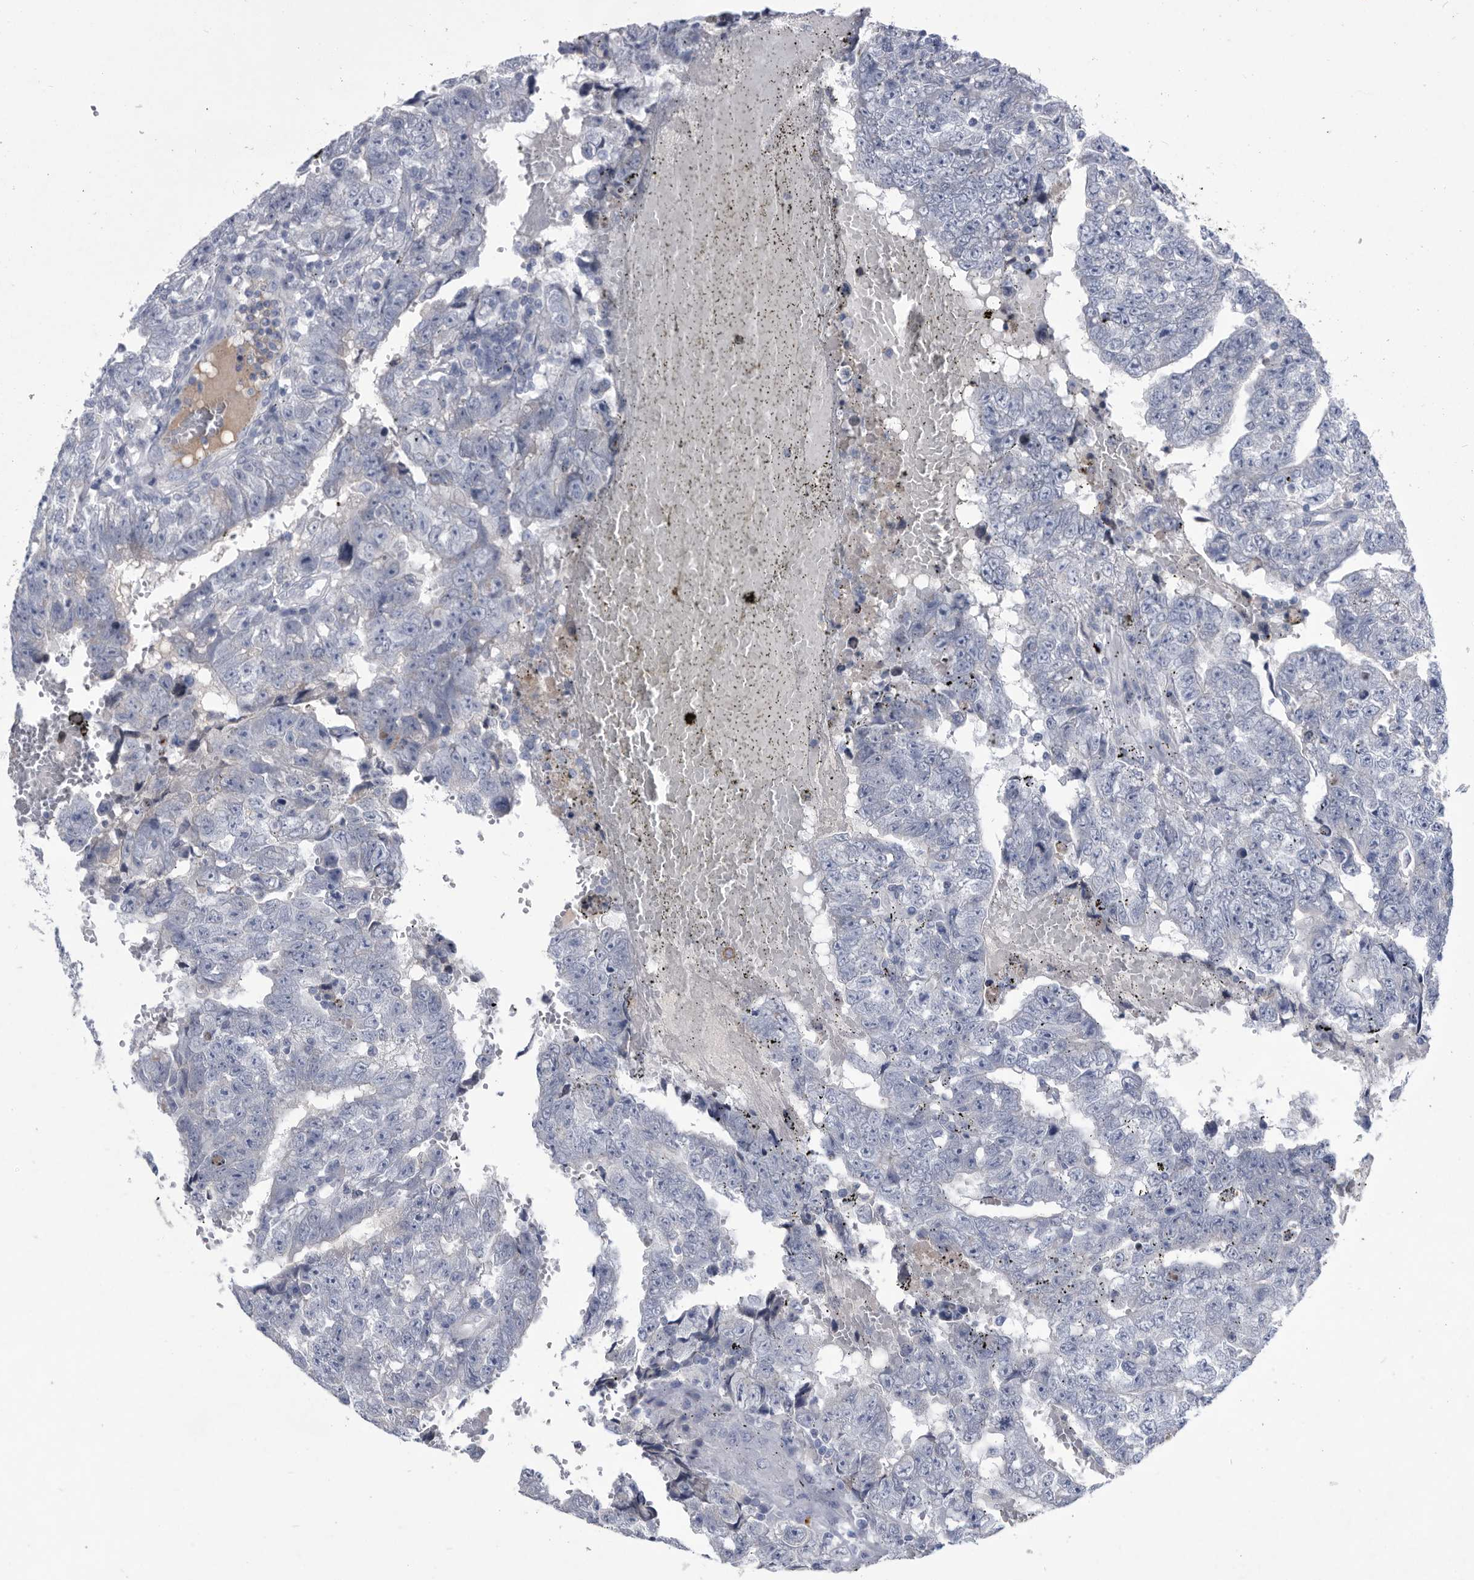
{"staining": {"intensity": "negative", "quantity": "none", "location": "none"}, "tissue": "testis cancer", "cell_type": "Tumor cells", "image_type": "cancer", "snomed": [{"axis": "morphology", "description": "Carcinoma, Embryonal, NOS"}, {"axis": "topography", "description": "Testis"}], "caption": "The photomicrograph demonstrates no staining of tumor cells in testis cancer (embryonal carcinoma).", "gene": "BTBD6", "patient": {"sex": "male", "age": 25}}